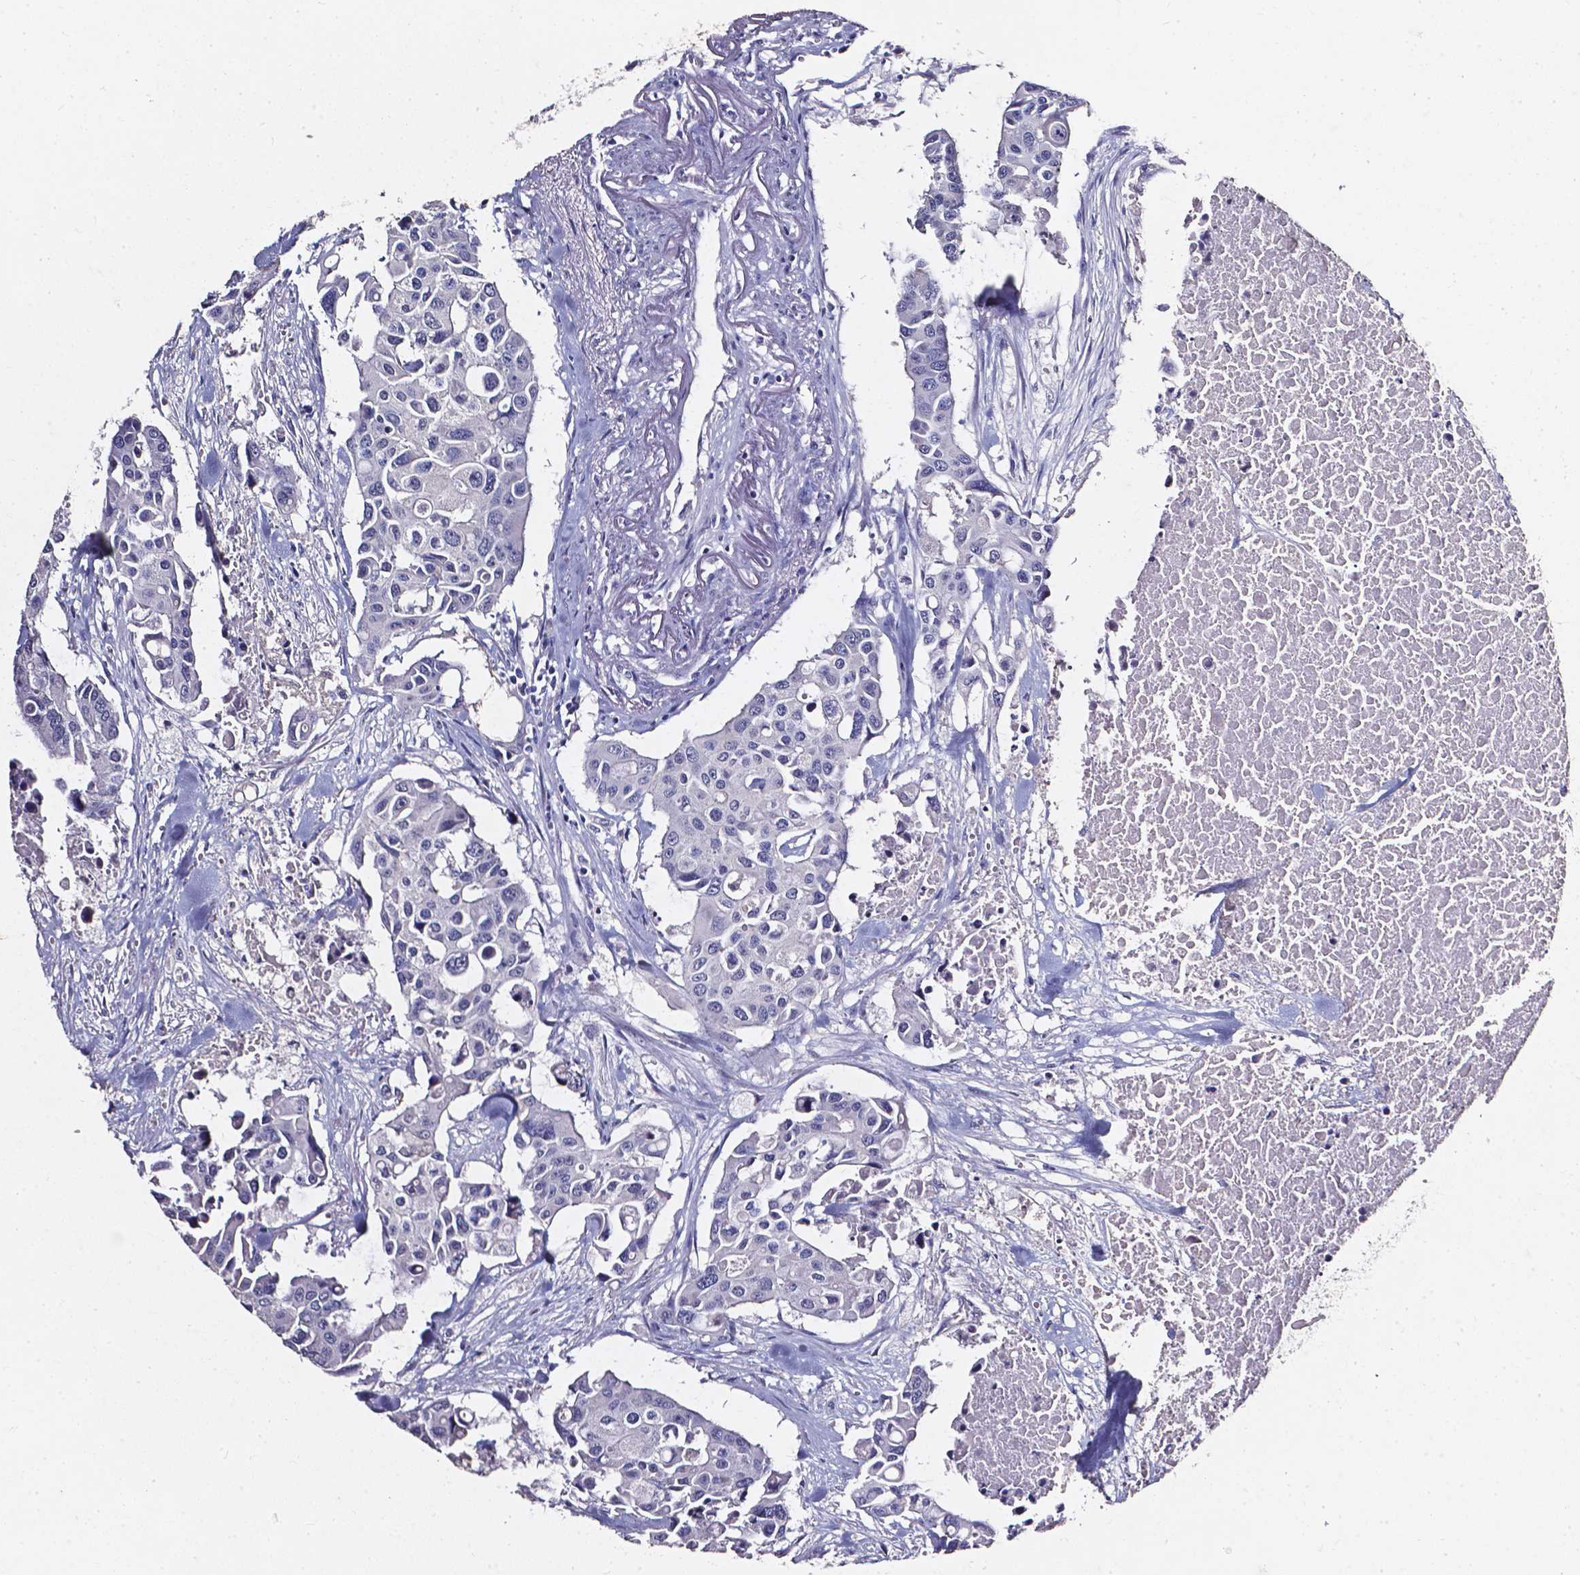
{"staining": {"intensity": "negative", "quantity": "none", "location": "none"}, "tissue": "colorectal cancer", "cell_type": "Tumor cells", "image_type": "cancer", "snomed": [{"axis": "morphology", "description": "Adenocarcinoma, NOS"}, {"axis": "topography", "description": "Colon"}], "caption": "Immunohistochemistry (IHC) of human adenocarcinoma (colorectal) displays no staining in tumor cells. The staining is performed using DAB (3,3'-diaminobenzidine) brown chromogen with nuclei counter-stained in using hematoxylin.", "gene": "AKR1B10", "patient": {"sex": "male", "age": 77}}